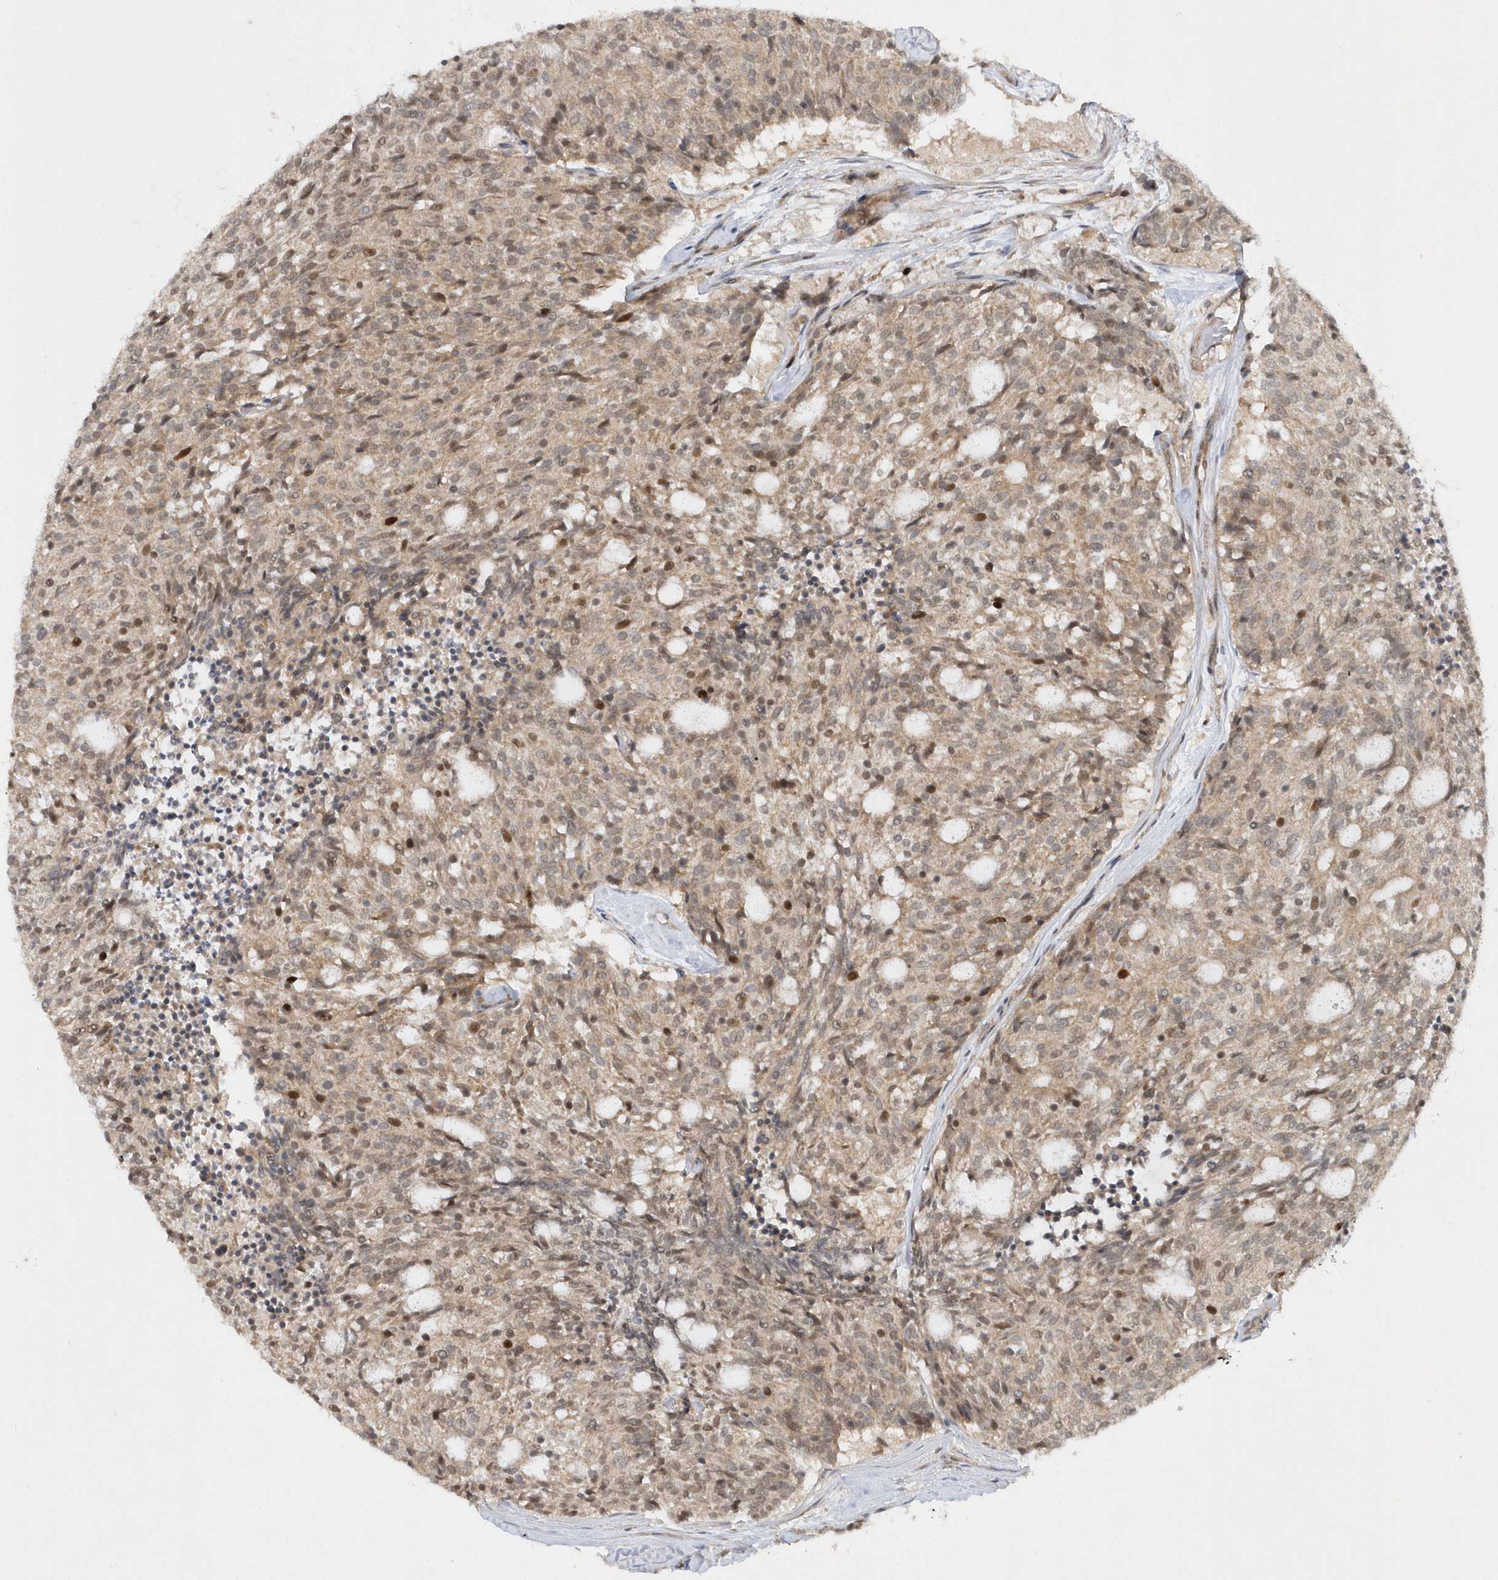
{"staining": {"intensity": "weak", "quantity": ">75%", "location": "cytoplasmic/membranous,nuclear"}, "tissue": "carcinoid", "cell_type": "Tumor cells", "image_type": "cancer", "snomed": [{"axis": "morphology", "description": "Carcinoid, malignant, NOS"}, {"axis": "topography", "description": "Pancreas"}], "caption": "Carcinoid was stained to show a protein in brown. There is low levels of weak cytoplasmic/membranous and nuclear expression in about >75% of tumor cells.", "gene": "MXI1", "patient": {"sex": "female", "age": 54}}